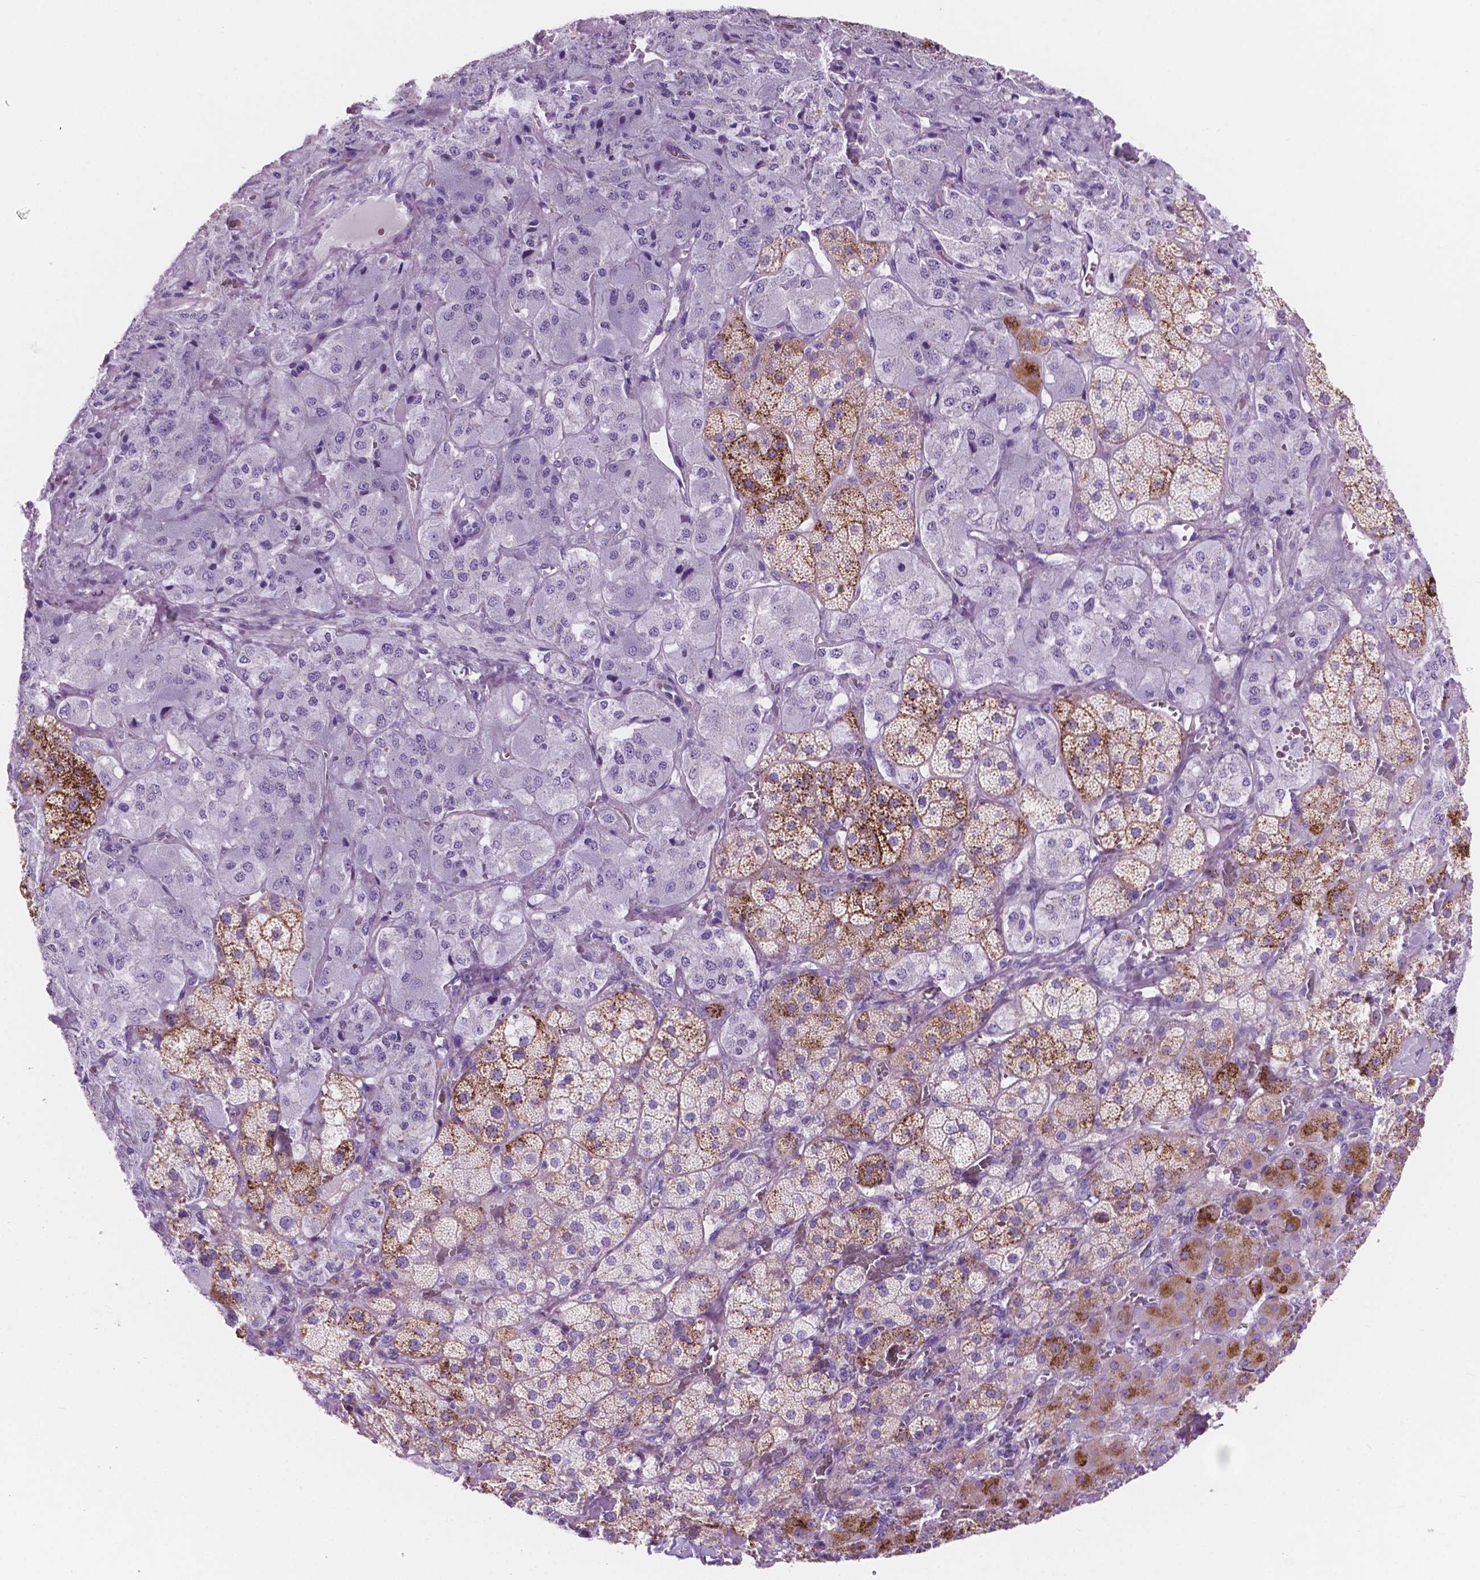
{"staining": {"intensity": "moderate", "quantity": "<25%", "location": "cytoplasmic/membranous"}, "tissue": "adrenal gland", "cell_type": "Glandular cells", "image_type": "normal", "snomed": [{"axis": "morphology", "description": "Normal tissue, NOS"}, {"axis": "topography", "description": "Adrenal gland"}], "caption": "This is a photomicrograph of IHC staining of unremarkable adrenal gland, which shows moderate staining in the cytoplasmic/membranous of glandular cells.", "gene": "IGFN1", "patient": {"sex": "male", "age": 57}}